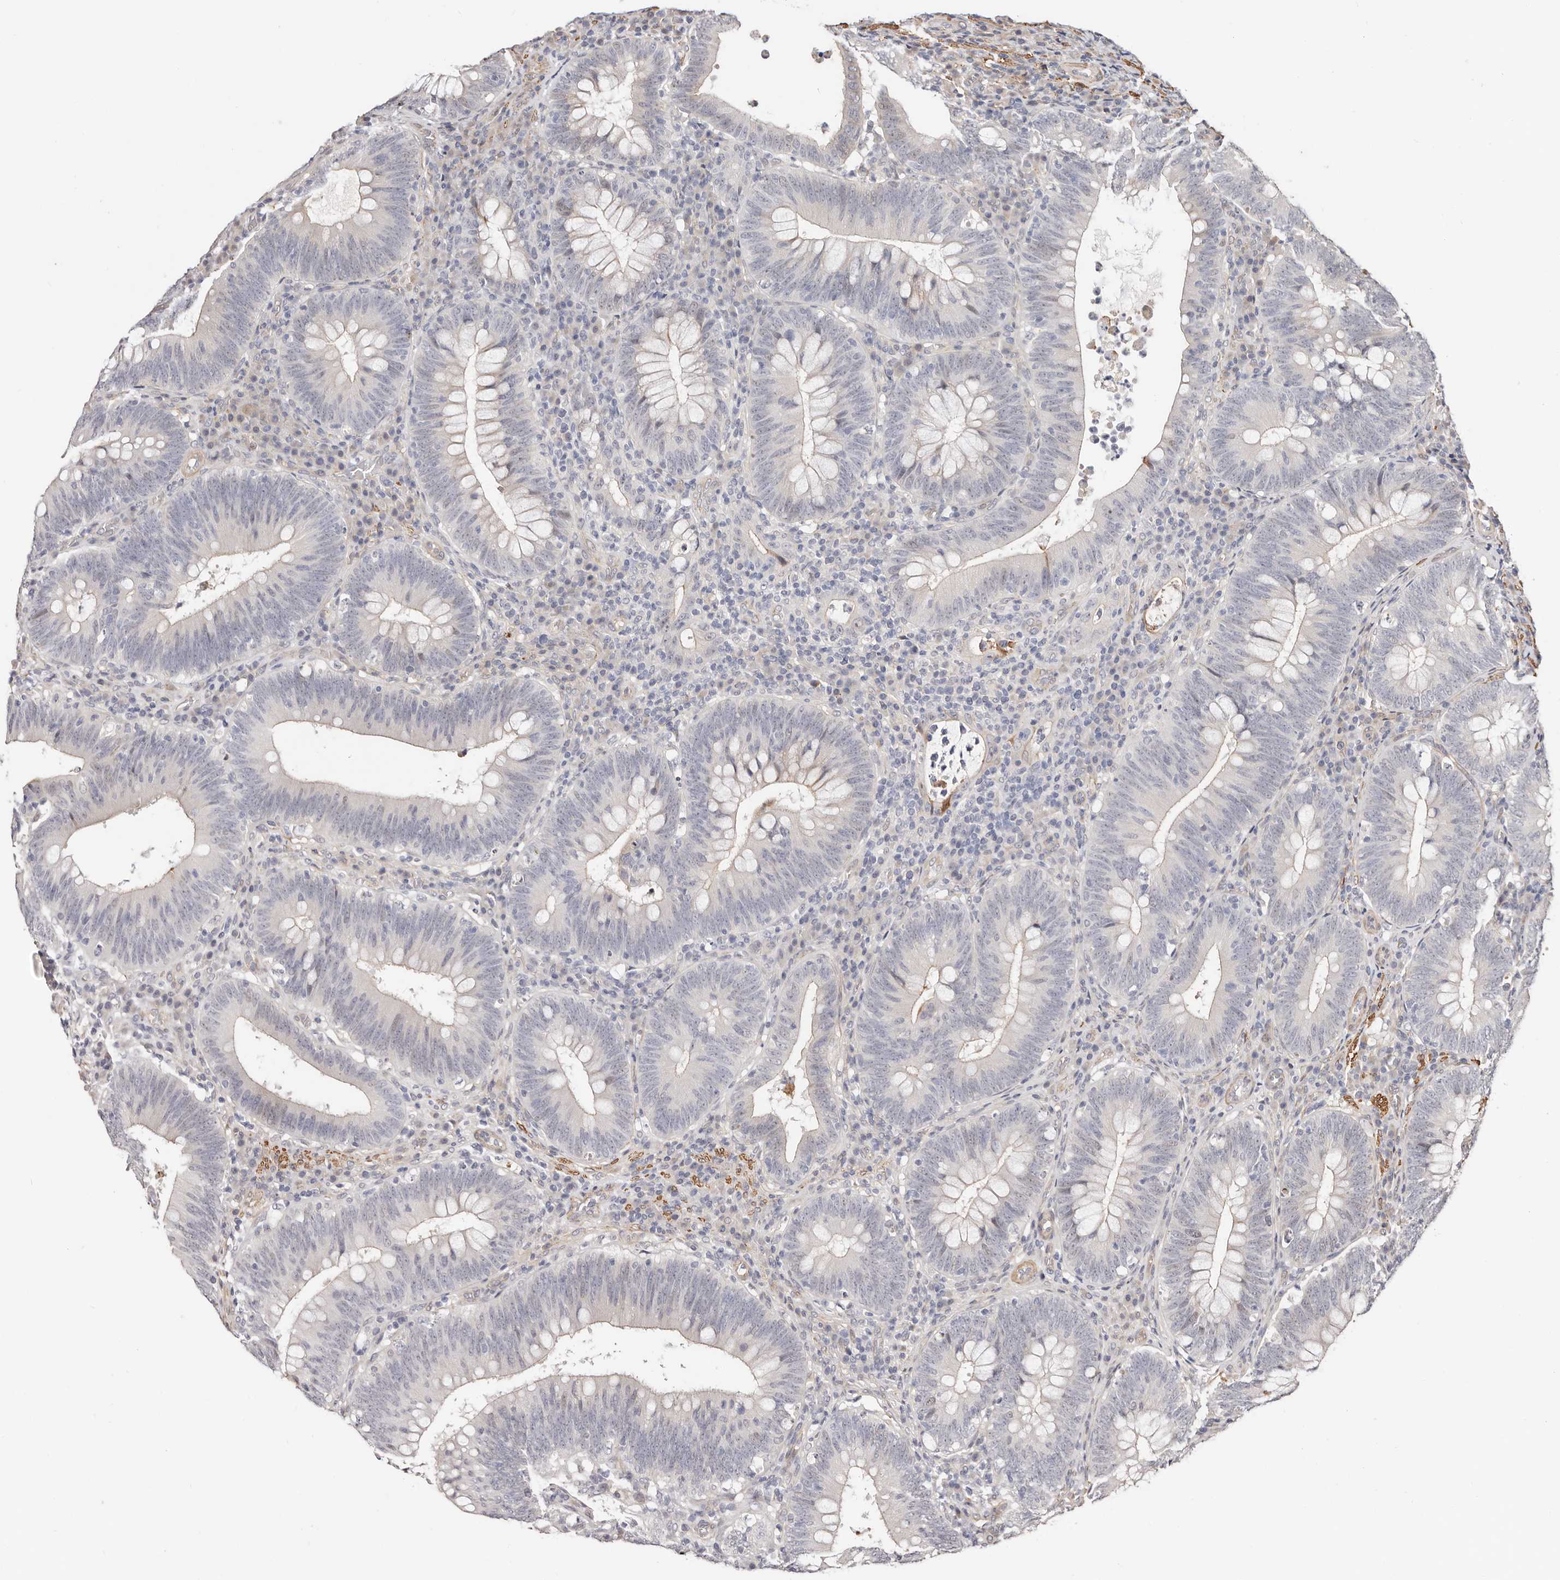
{"staining": {"intensity": "weak", "quantity": "25%-75%", "location": "cytoplasmic/membranous"}, "tissue": "colorectal cancer", "cell_type": "Tumor cells", "image_type": "cancer", "snomed": [{"axis": "morphology", "description": "Normal tissue, NOS"}, {"axis": "topography", "description": "Colon"}], "caption": "Weak cytoplasmic/membranous protein expression is appreciated in about 25%-75% of tumor cells in colorectal cancer.", "gene": "TRIP13", "patient": {"sex": "female", "age": 82}}